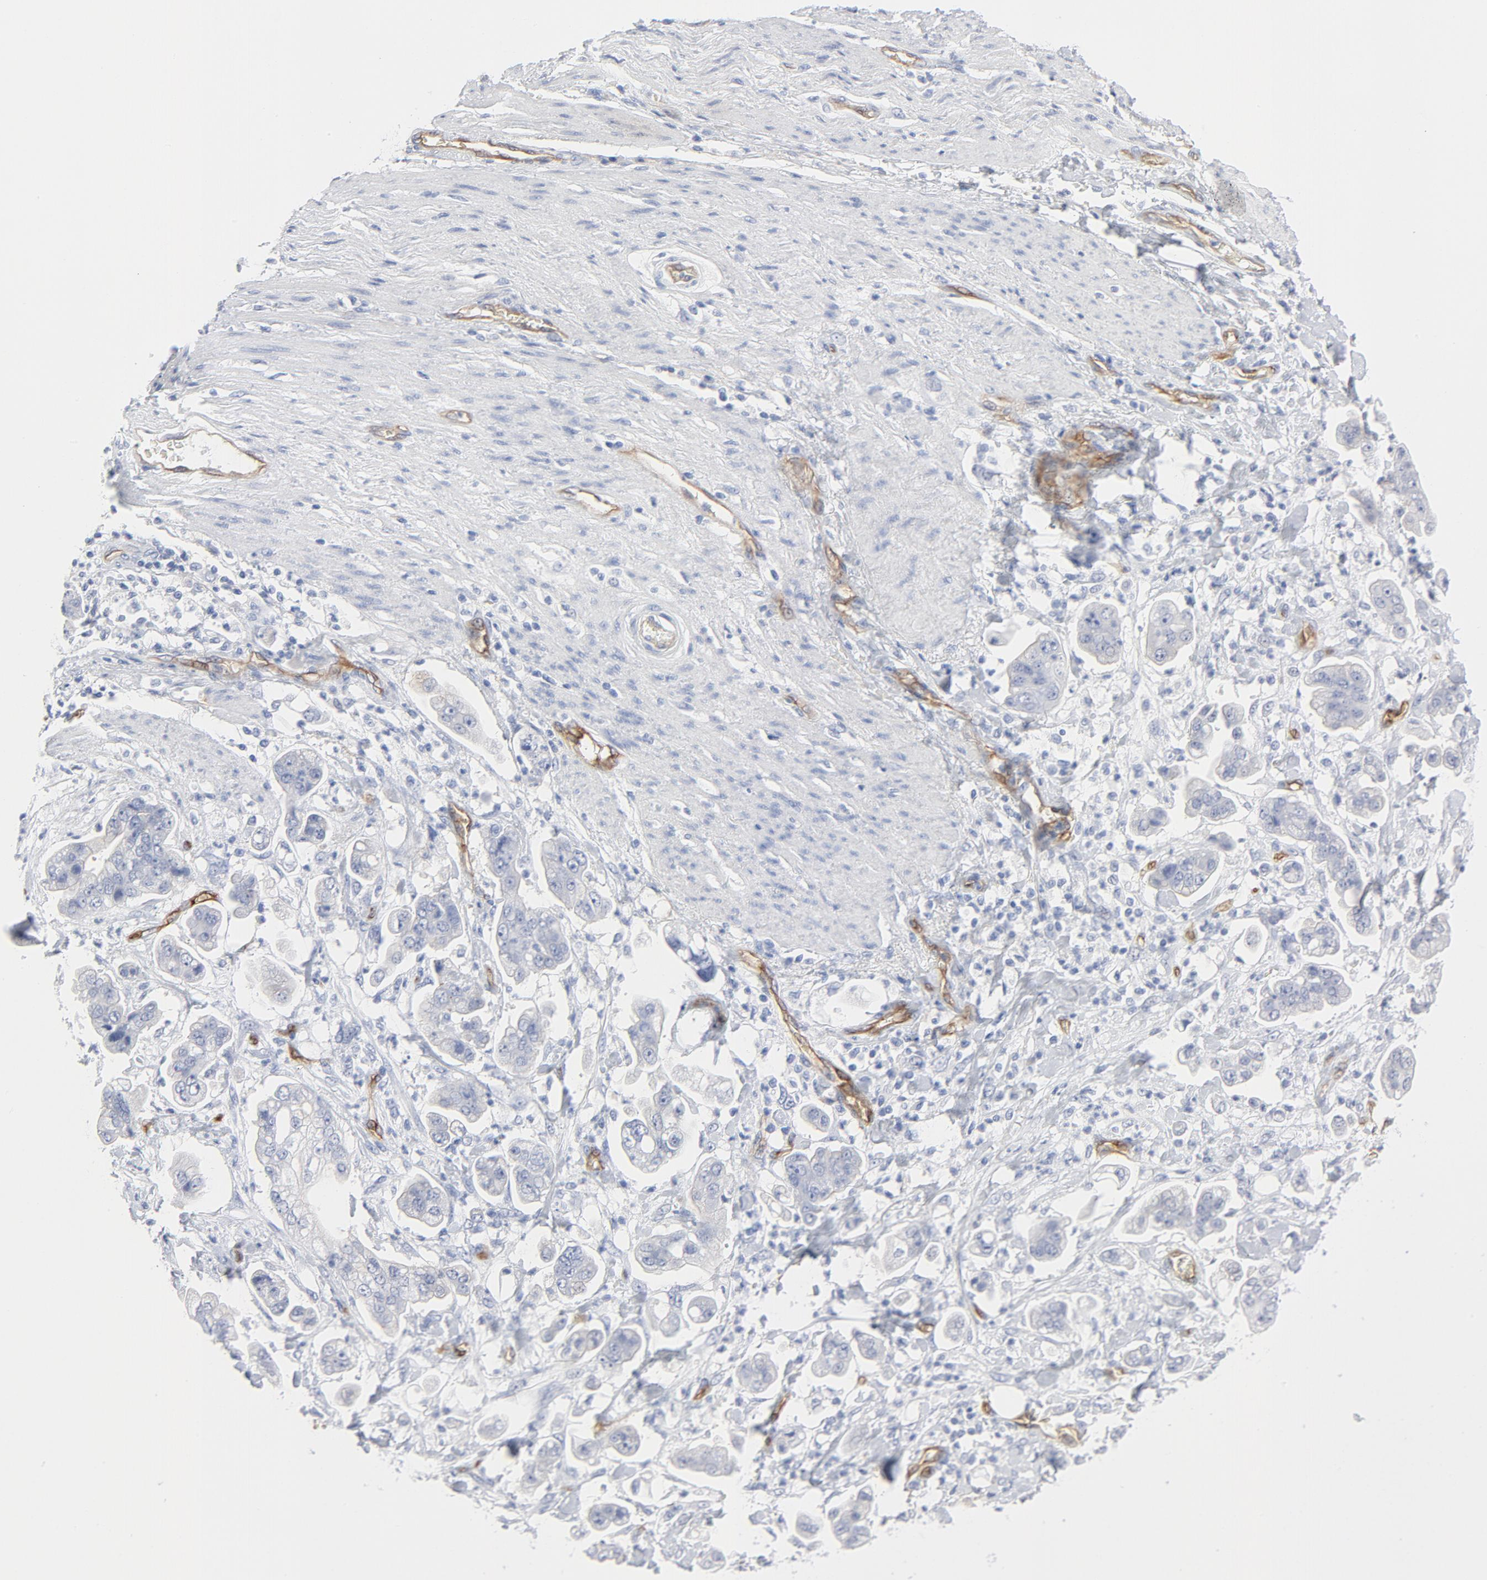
{"staining": {"intensity": "negative", "quantity": "none", "location": "none"}, "tissue": "stomach cancer", "cell_type": "Tumor cells", "image_type": "cancer", "snomed": [{"axis": "morphology", "description": "Adenocarcinoma, NOS"}, {"axis": "topography", "description": "Stomach"}], "caption": "A histopathology image of stomach adenocarcinoma stained for a protein displays no brown staining in tumor cells.", "gene": "SHANK3", "patient": {"sex": "male", "age": 62}}